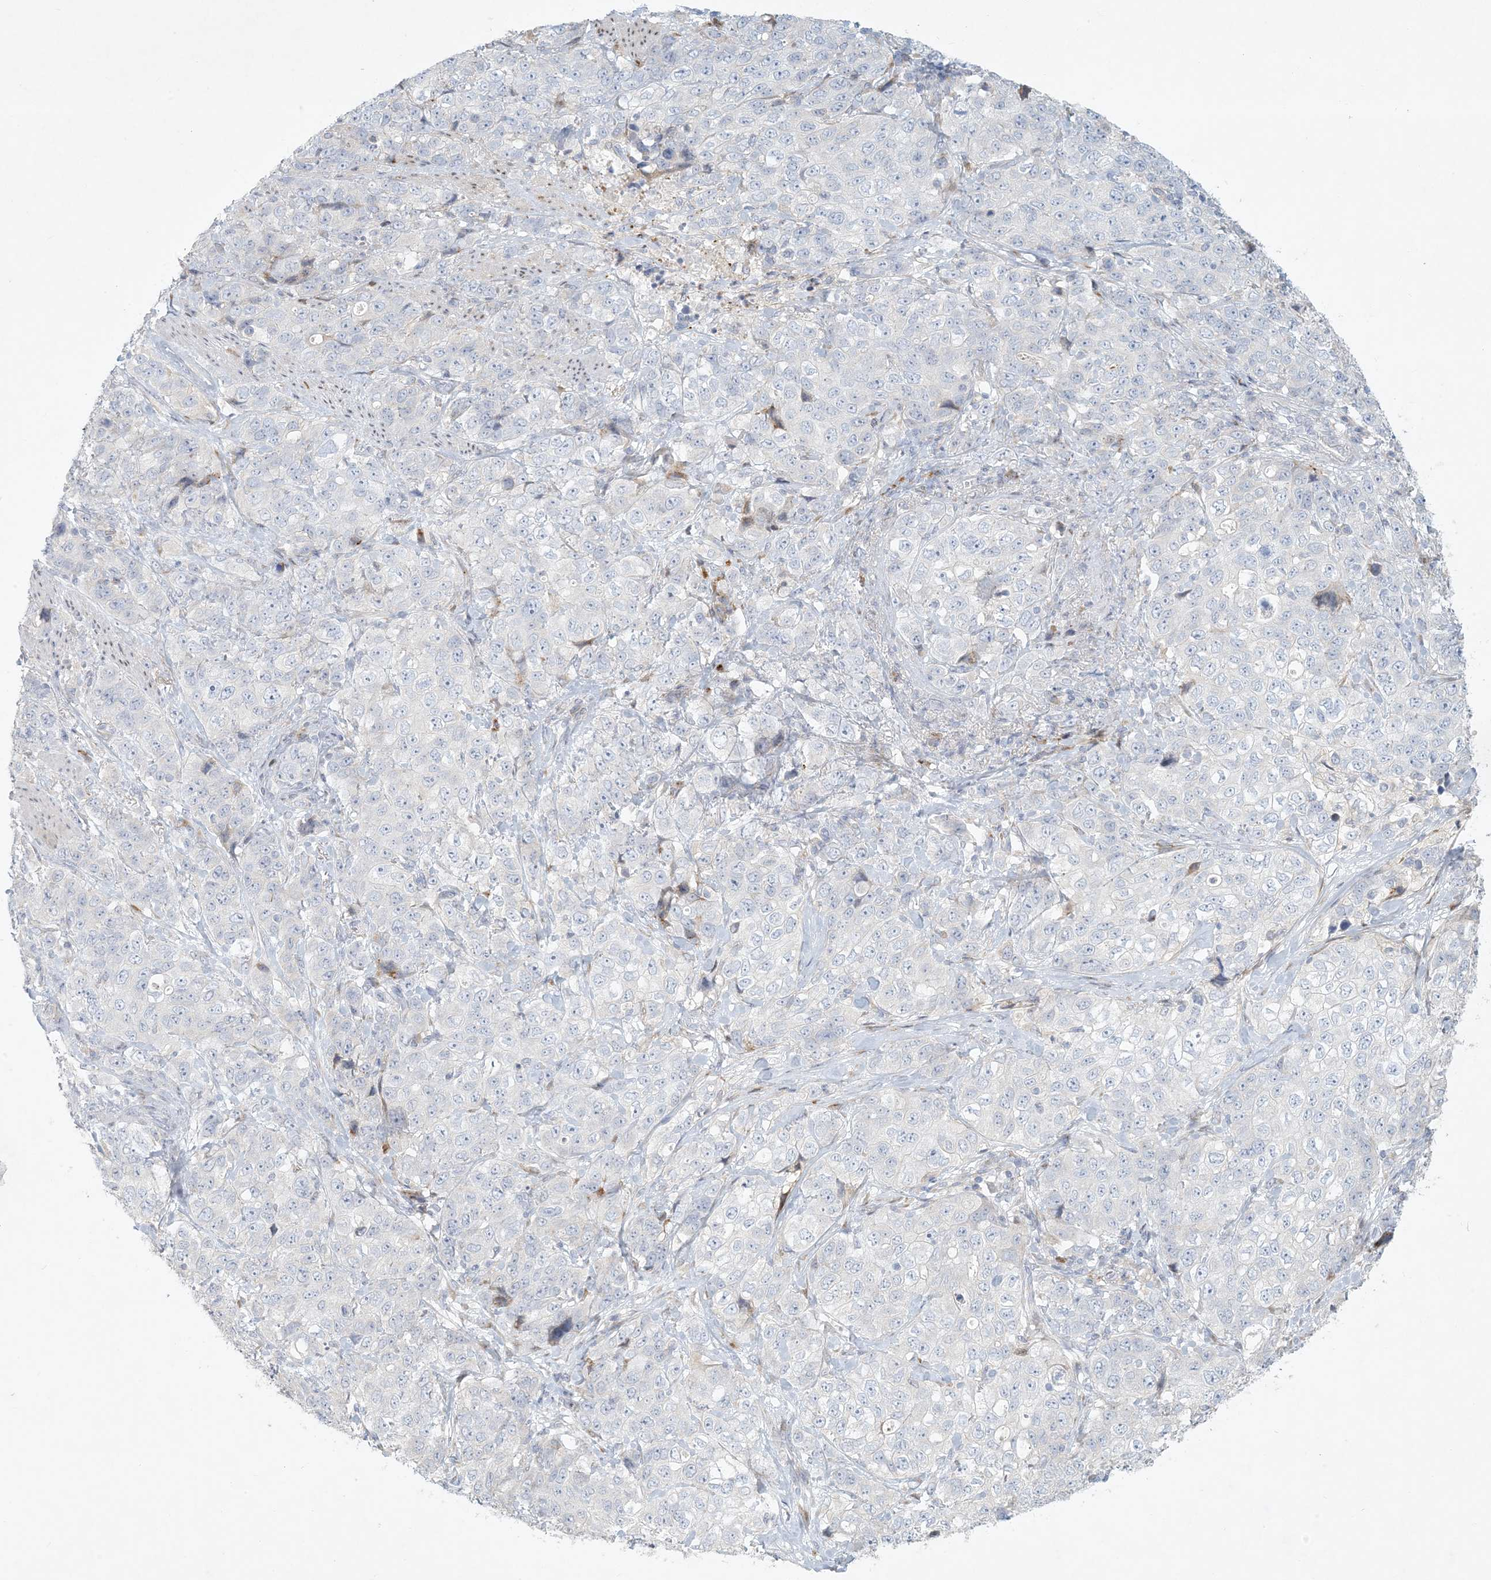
{"staining": {"intensity": "negative", "quantity": "none", "location": "none"}, "tissue": "stomach cancer", "cell_type": "Tumor cells", "image_type": "cancer", "snomed": [{"axis": "morphology", "description": "Adenocarcinoma, NOS"}, {"axis": "topography", "description": "Stomach"}], "caption": "DAB immunohistochemical staining of adenocarcinoma (stomach) shows no significant positivity in tumor cells. (DAB (3,3'-diaminobenzidine) immunohistochemistry (IHC) with hematoxylin counter stain).", "gene": "ZNF385D", "patient": {"sex": "male", "age": 48}}